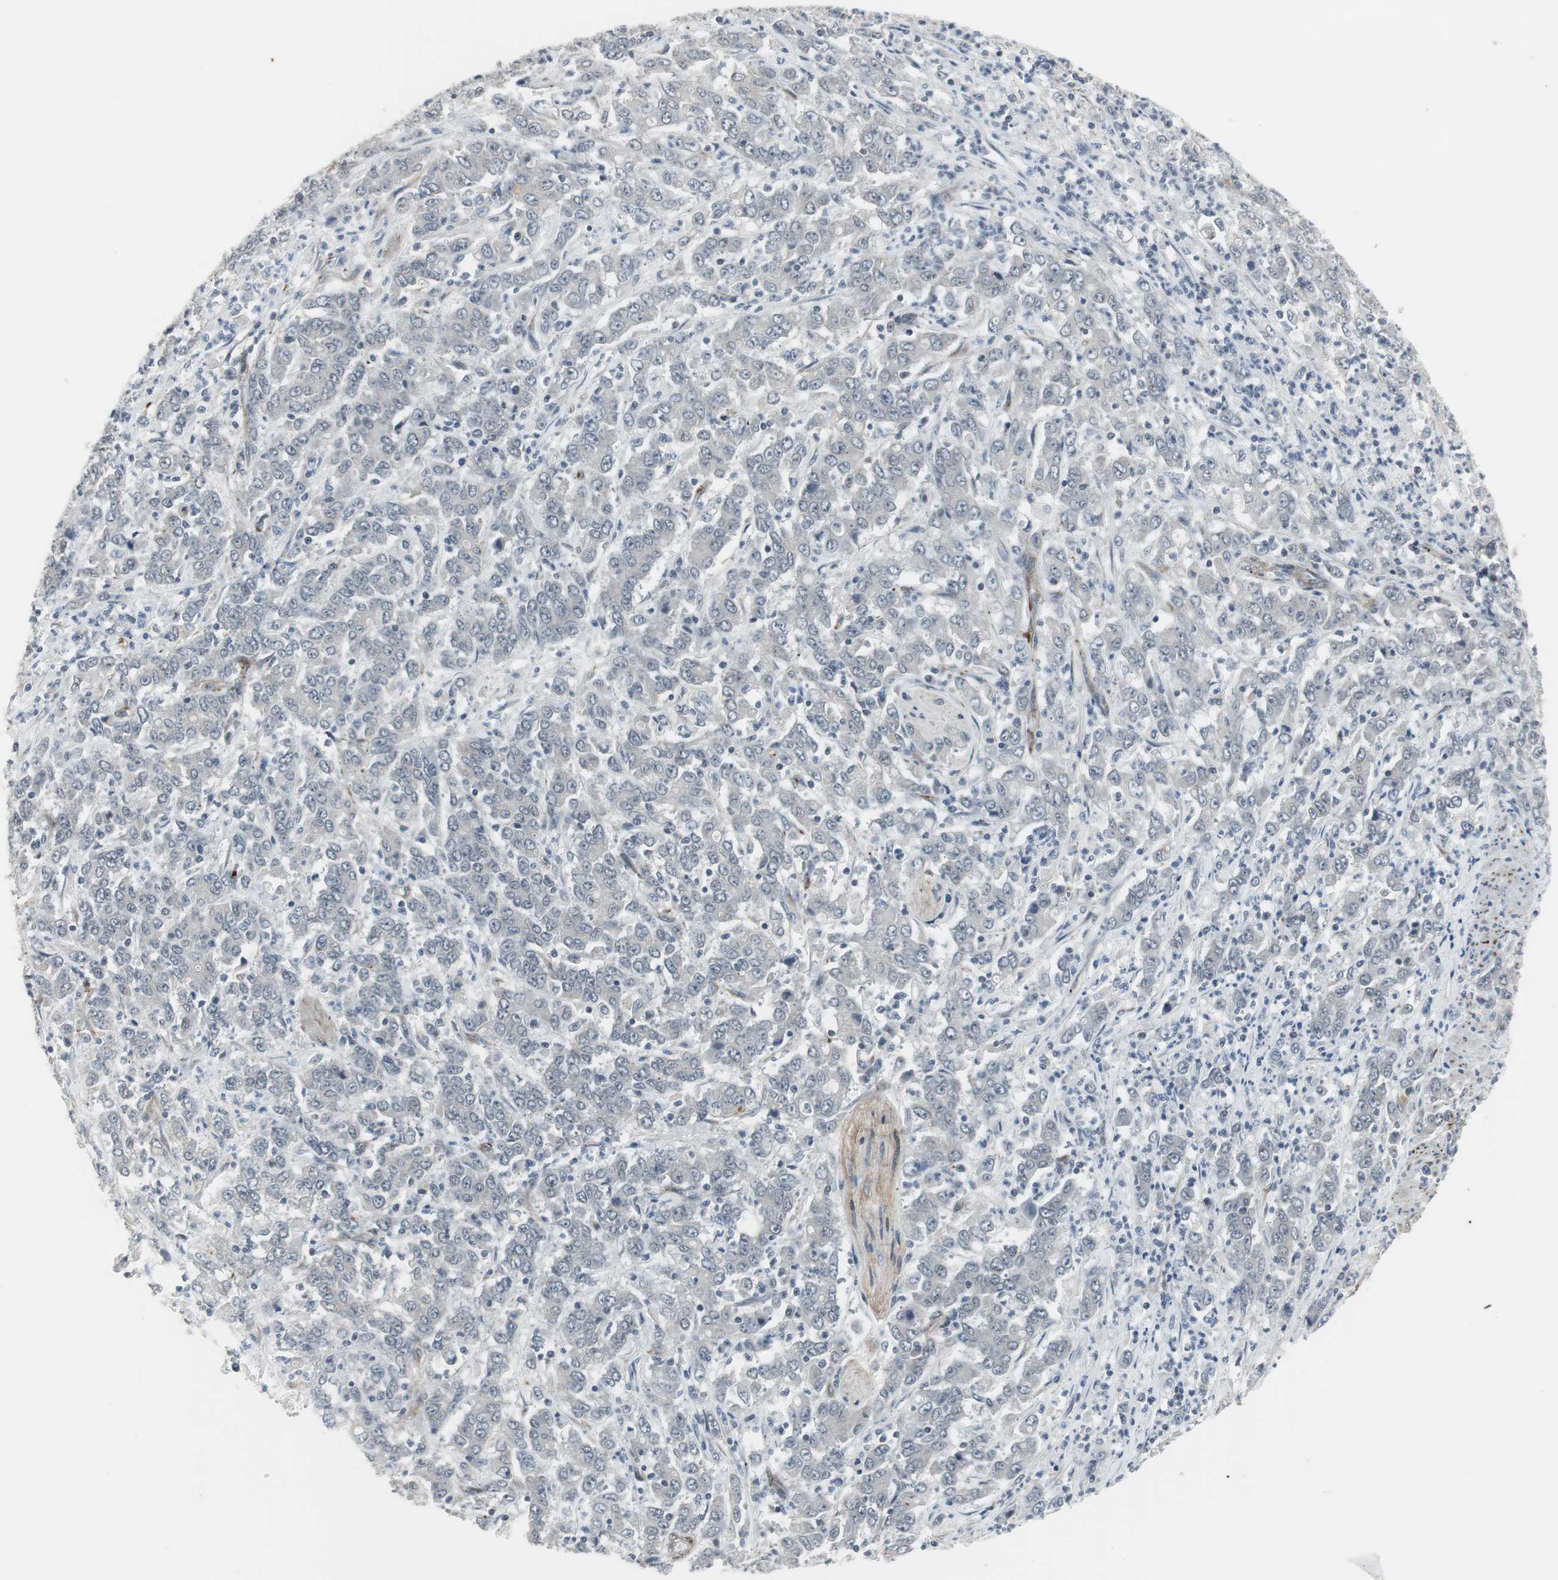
{"staining": {"intensity": "negative", "quantity": "none", "location": "none"}, "tissue": "stomach cancer", "cell_type": "Tumor cells", "image_type": "cancer", "snomed": [{"axis": "morphology", "description": "Adenocarcinoma, NOS"}, {"axis": "topography", "description": "Stomach, lower"}], "caption": "Tumor cells are negative for brown protein staining in adenocarcinoma (stomach). (DAB immunohistochemistry, high magnification).", "gene": "SCYL3", "patient": {"sex": "female", "age": 71}}